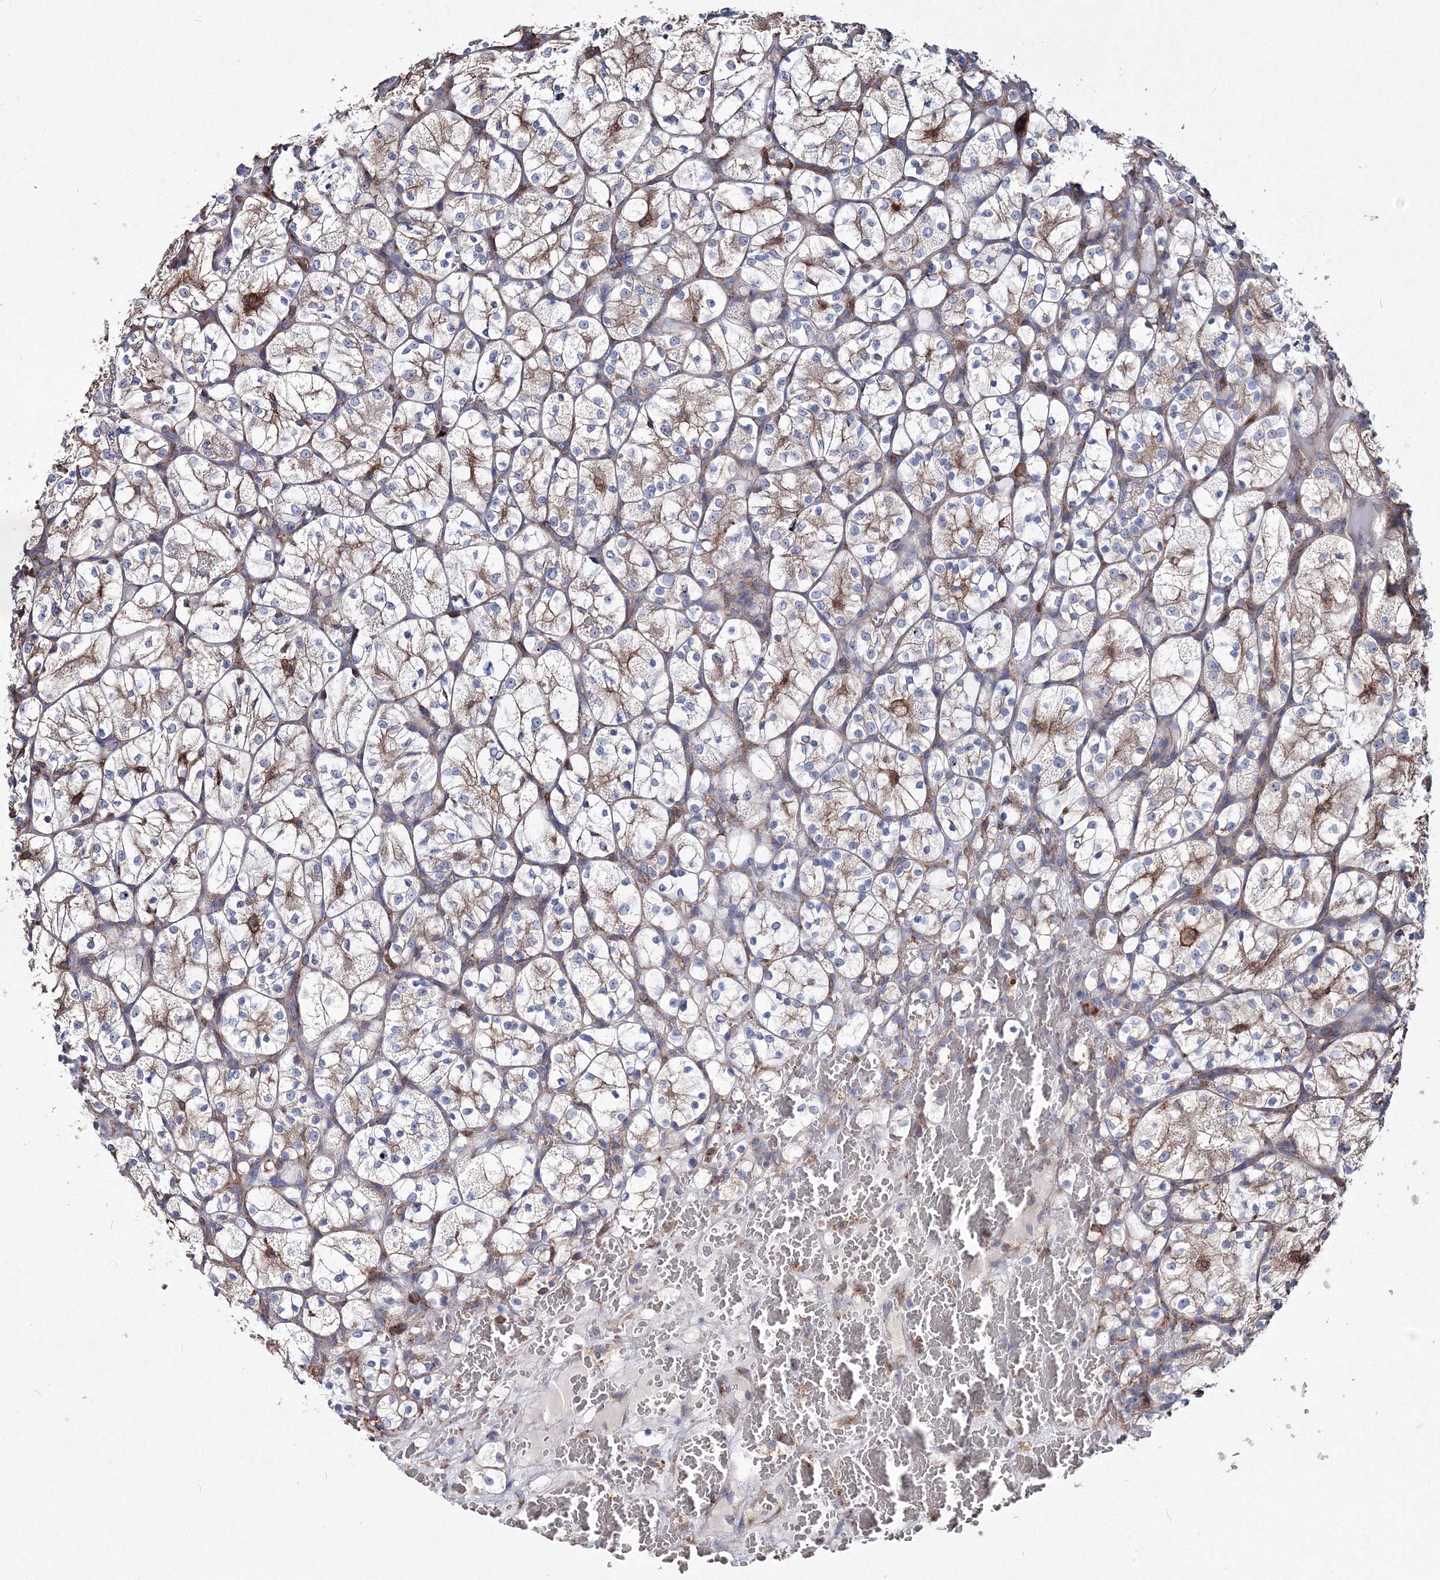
{"staining": {"intensity": "moderate", "quantity": "25%-75%", "location": "cytoplasmic/membranous"}, "tissue": "renal cancer", "cell_type": "Tumor cells", "image_type": "cancer", "snomed": [{"axis": "morphology", "description": "Adenocarcinoma, NOS"}, {"axis": "topography", "description": "Kidney"}], "caption": "Human renal cancer stained with a protein marker displays moderate staining in tumor cells.", "gene": "VPS8", "patient": {"sex": "female", "age": 69}}